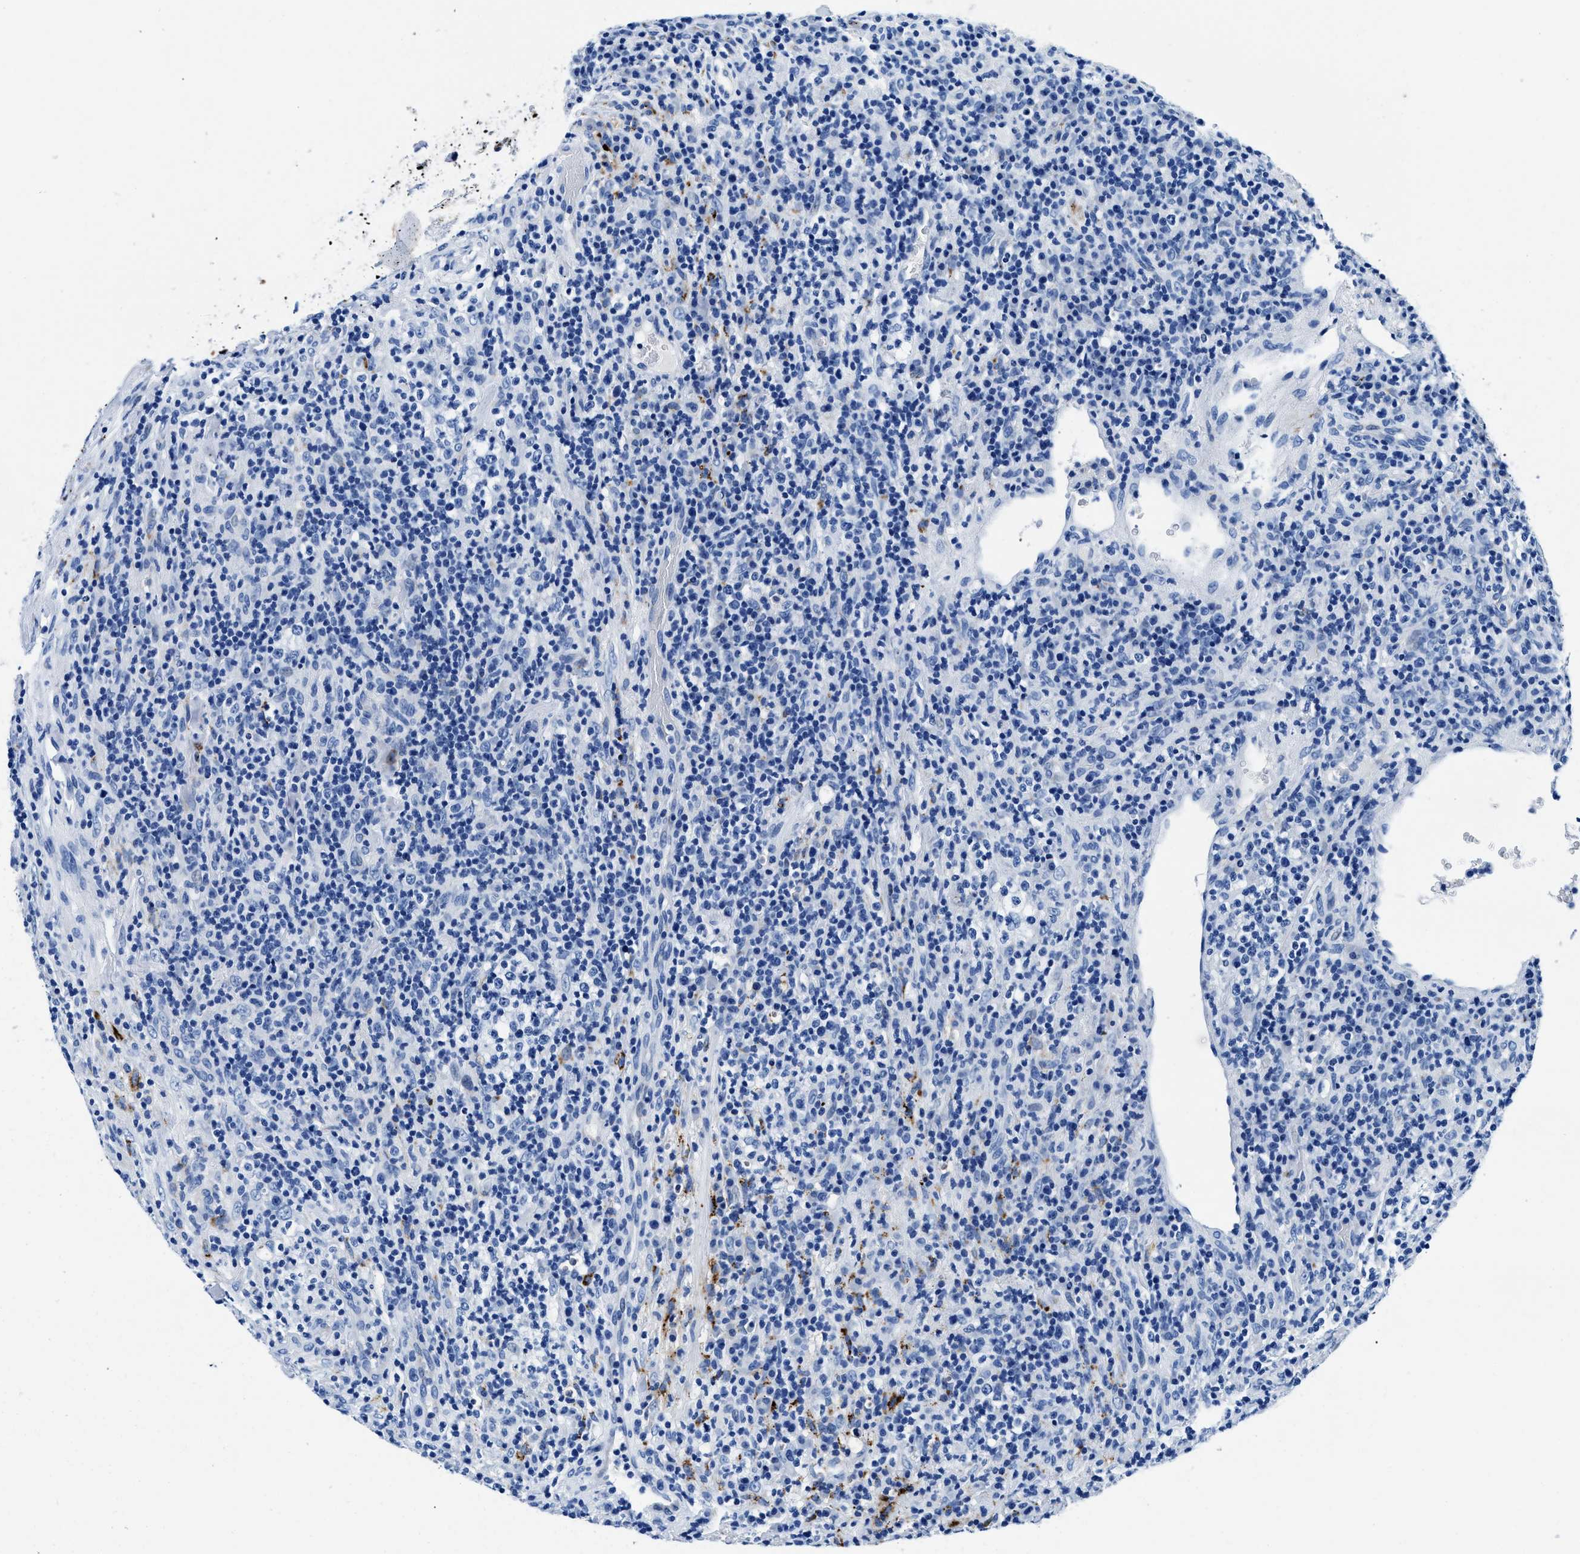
{"staining": {"intensity": "negative", "quantity": "none", "location": "none"}, "tissue": "lymphoma", "cell_type": "Tumor cells", "image_type": "cancer", "snomed": [{"axis": "morphology", "description": "Malignant lymphoma, non-Hodgkin's type, High grade"}, {"axis": "topography", "description": "Lymph node"}], "caption": "Immunohistochemistry histopathology image of lymphoma stained for a protein (brown), which shows no positivity in tumor cells. Nuclei are stained in blue.", "gene": "OR14K1", "patient": {"sex": "female", "age": 76}}